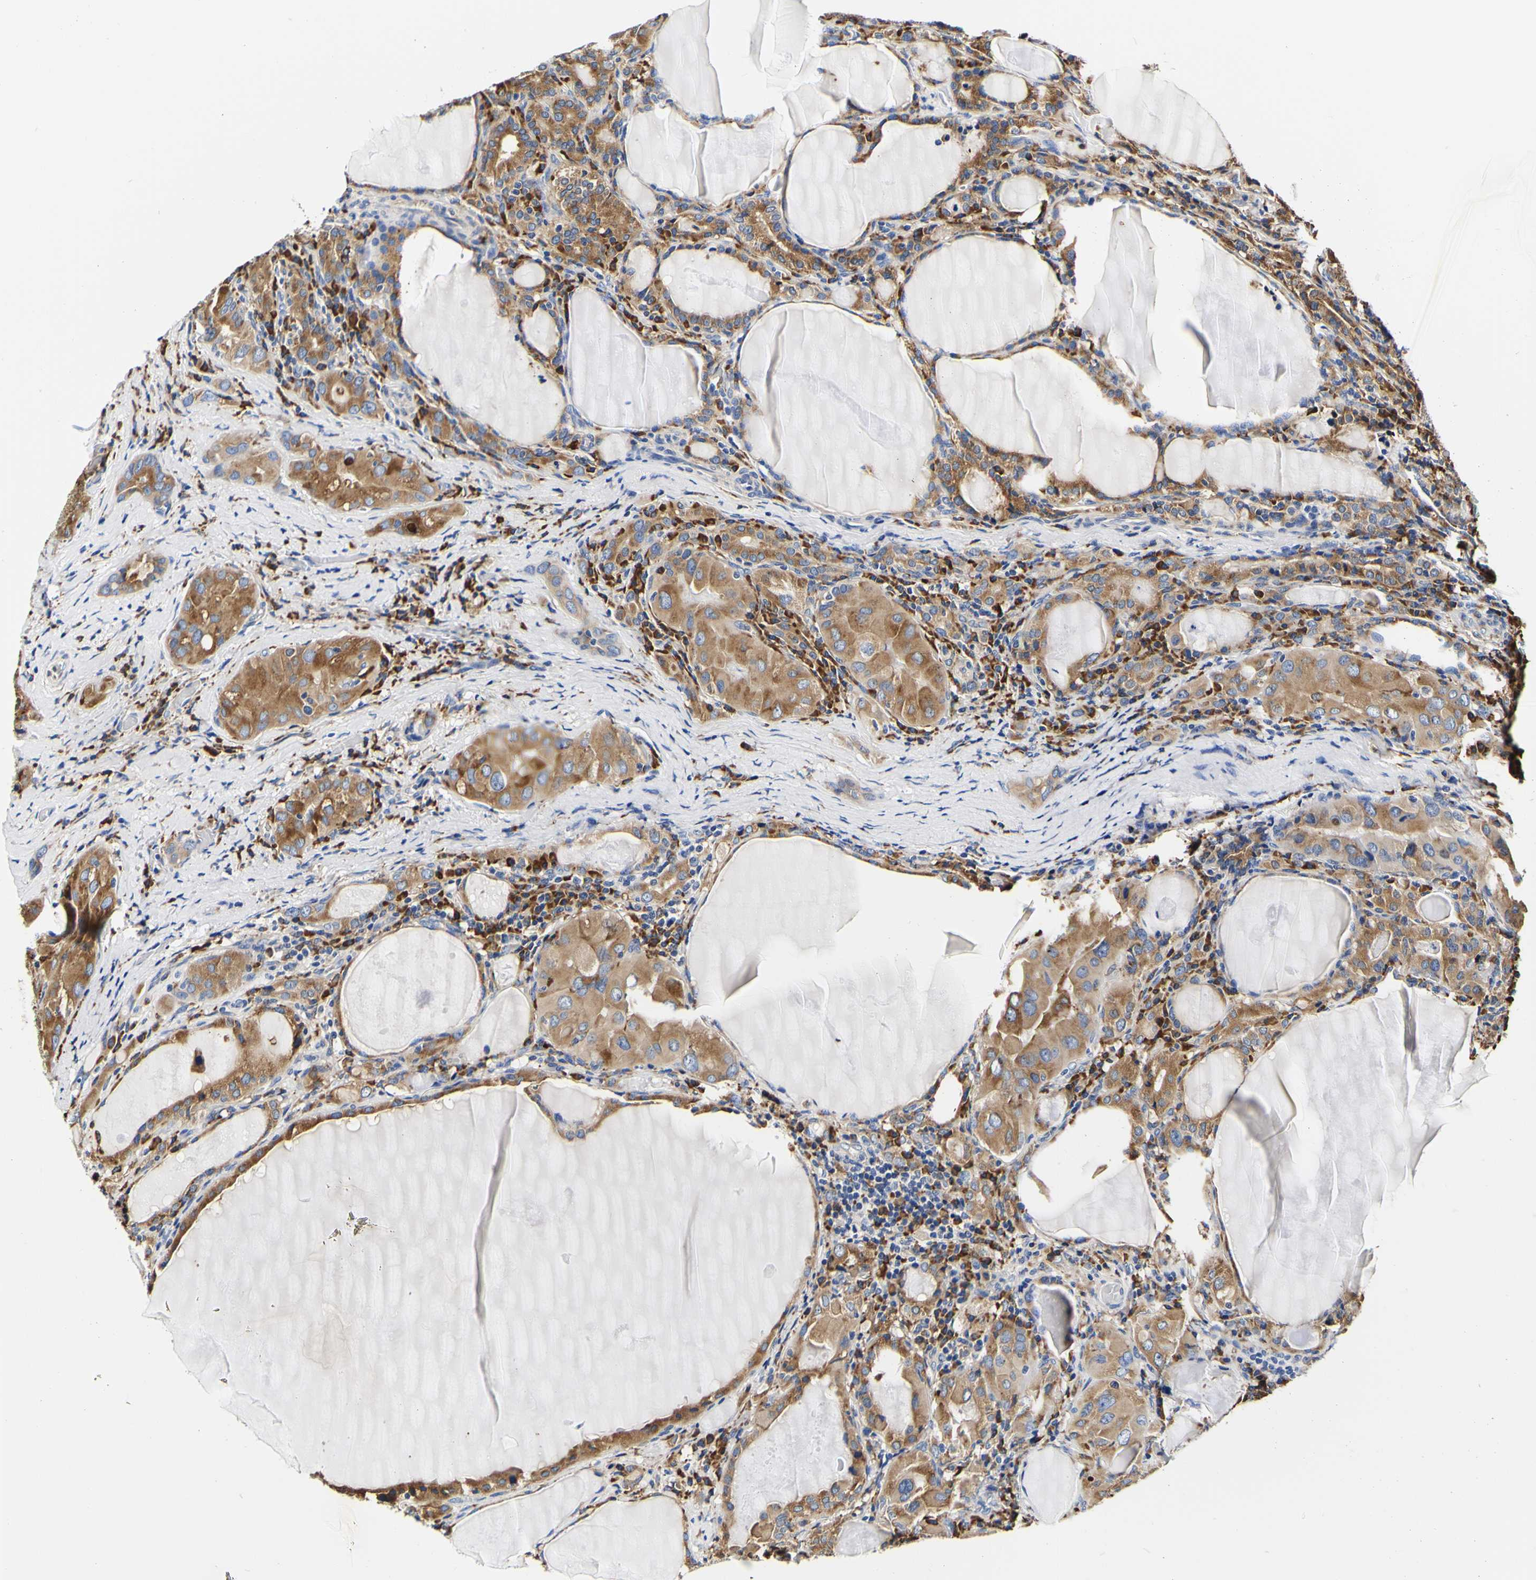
{"staining": {"intensity": "moderate", "quantity": ">75%", "location": "cytoplasmic/membranous"}, "tissue": "thyroid cancer", "cell_type": "Tumor cells", "image_type": "cancer", "snomed": [{"axis": "morphology", "description": "Papillary adenocarcinoma, NOS"}, {"axis": "topography", "description": "Thyroid gland"}], "caption": "A medium amount of moderate cytoplasmic/membranous expression is seen in approximately >75% of tumor cells in thyroid cancer tissue.", "gene": "P4HB", "patient": {"sex": "female", "age": 42}}